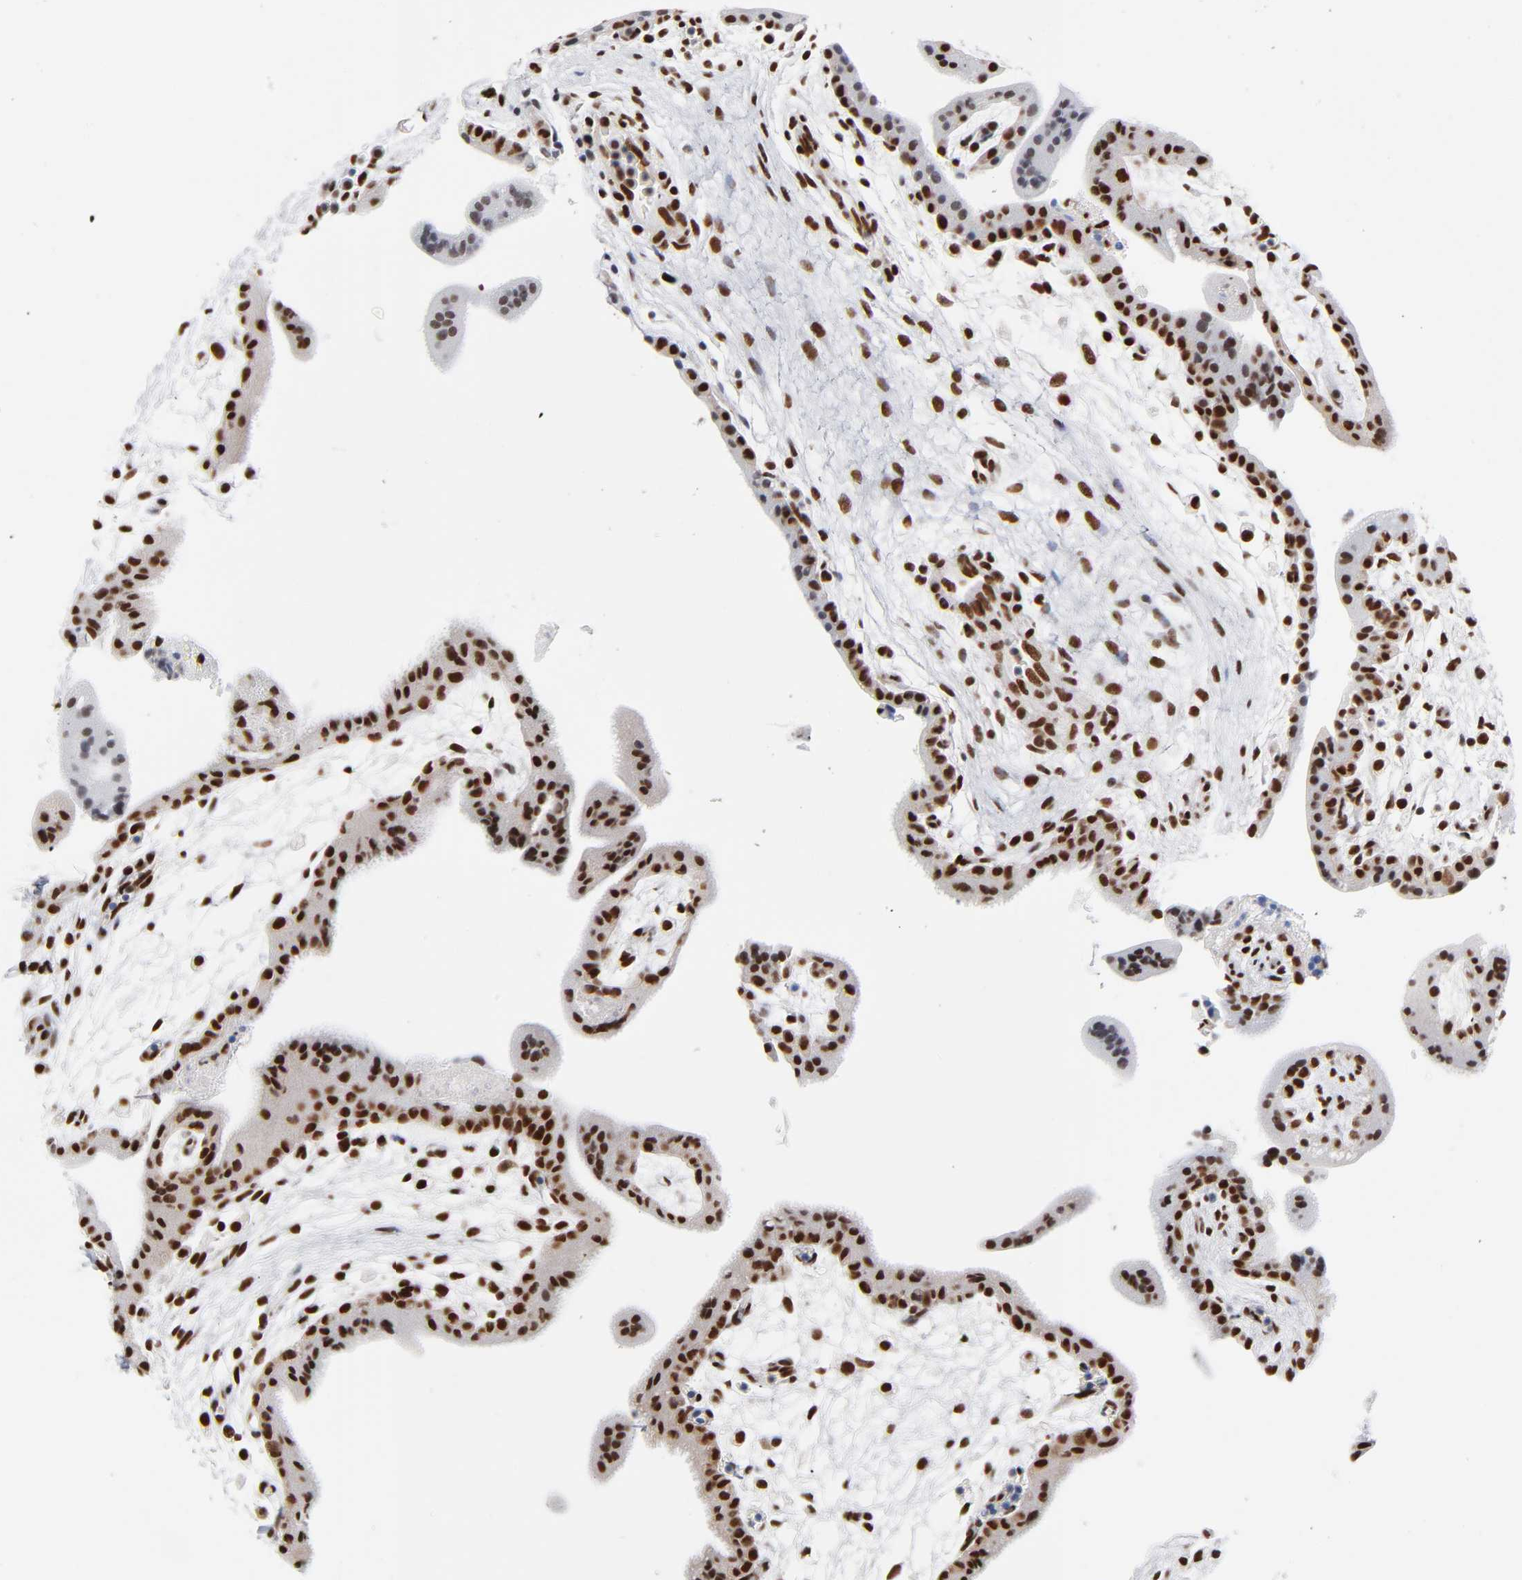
{"staining": {"intensity": "strong", "quantity": ">75%", "location": "nuclear"}, "tissue": "placenta", "cell_type": "Trophoblastic cells", "image_type": "normal", "snomed": [{"axis": "morphology", "description": "Normal tissue, NOS"}, {"axis": "topography", "description": "Placenta"}], "caption": "Immunohistochemical staining of unremarkable placenta displays strong nuclear protein staining in approximately >75% of trophoblastic cells.", "gene": "CREB1", "patient": {"sex": "female", "age": 35}}